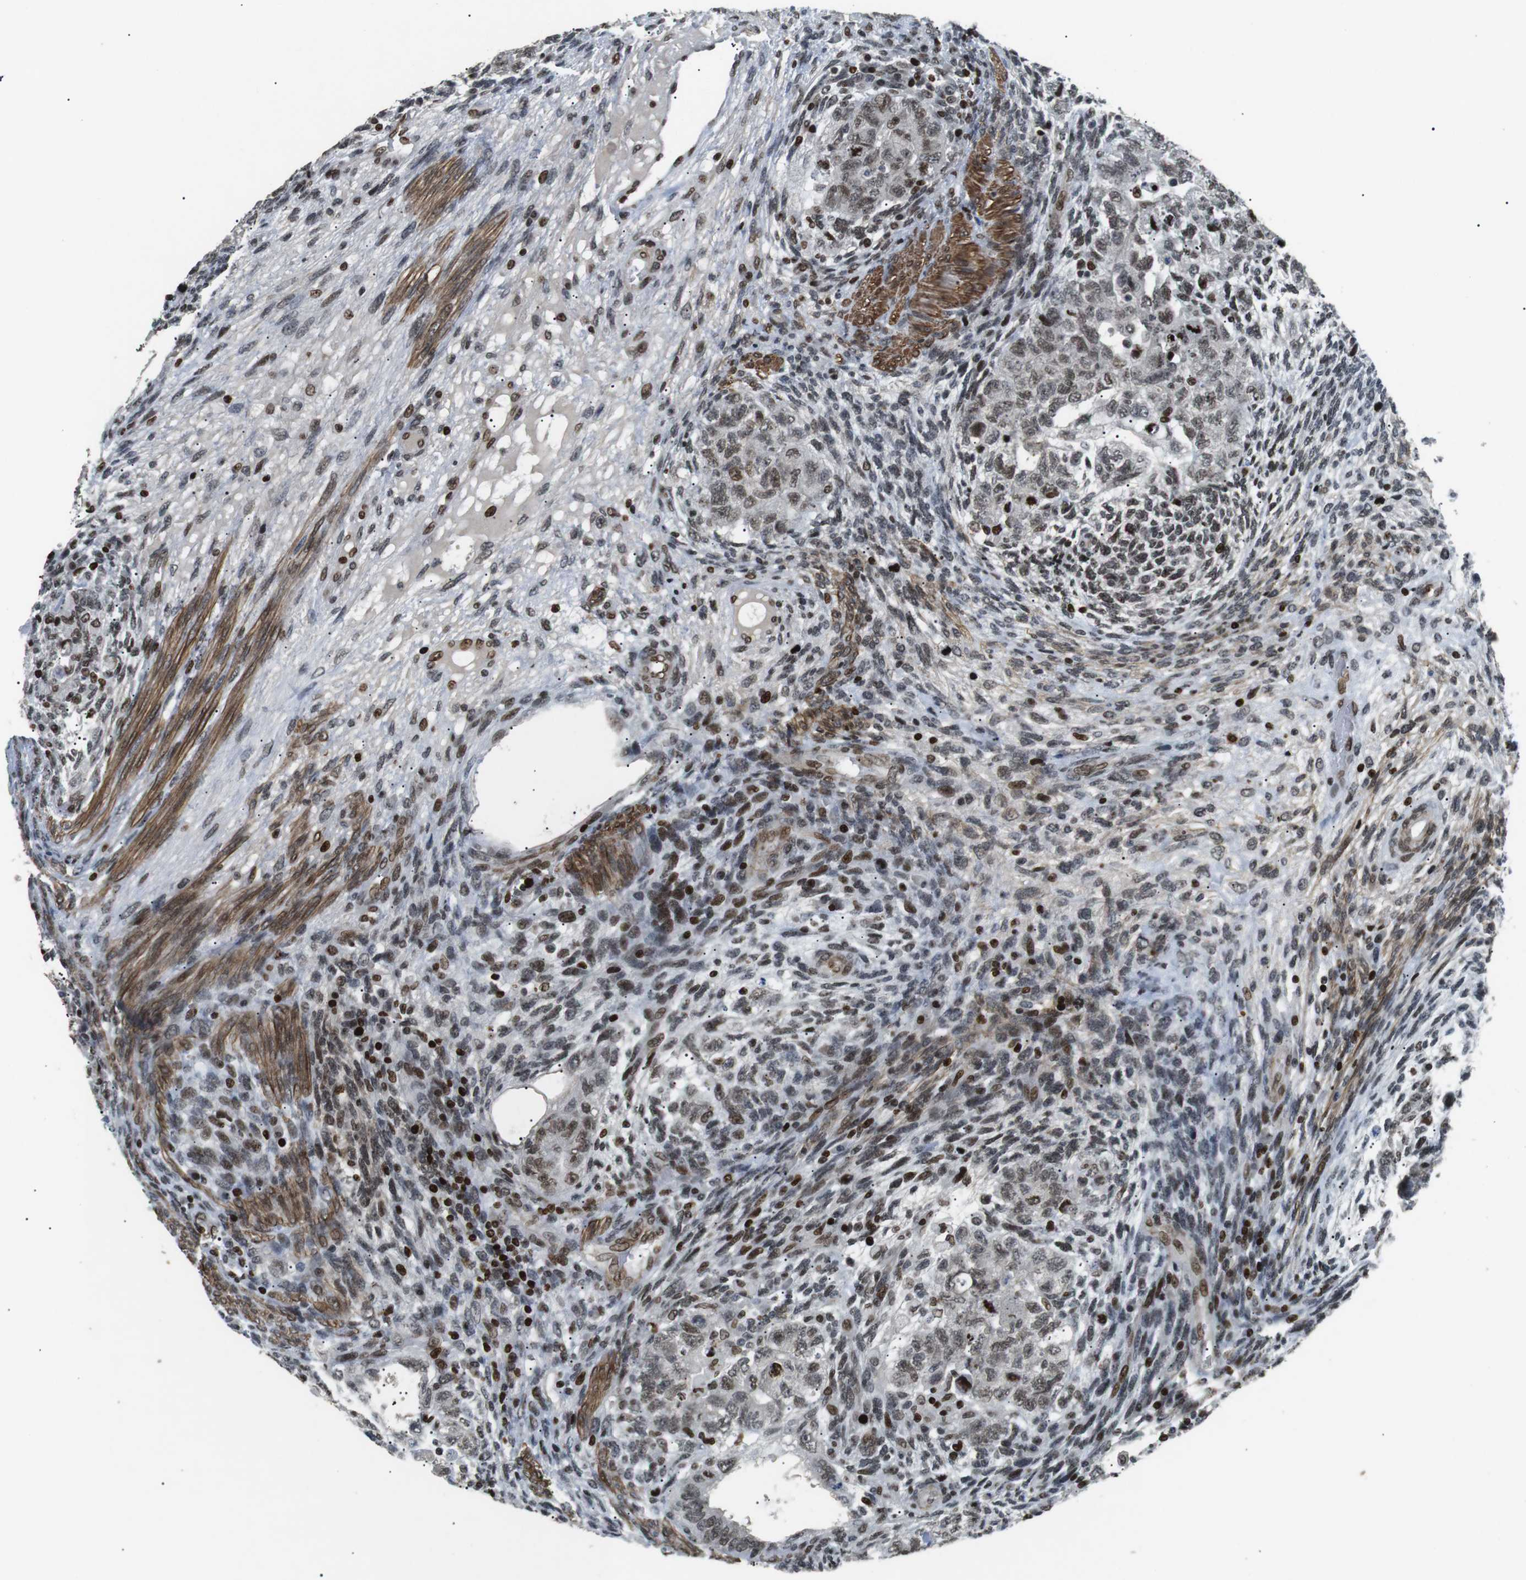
{"staining": {"intensity": "moderate", "quantity": ">75%", "location": "nuclear"}, "tissue": "testis cancer", "cell_type": "Tumor cells", "image_type": "cancer", "snomed": [{"axis": "morphology", "description": "Normal tissue, NOS"}, {"axis": "morphology", "description": "Carcinoma, Embryonal, NOS"}, {"axis": "topography", "description": "Testis"}], "caption": "The immunohistochemical stain highlights moderate nuclear positivity in tumor cells of testis cancer (embryonal carcinoma) tissue.", "gene": "GZMM", "patient": {"sex": "male", "age": 36}}